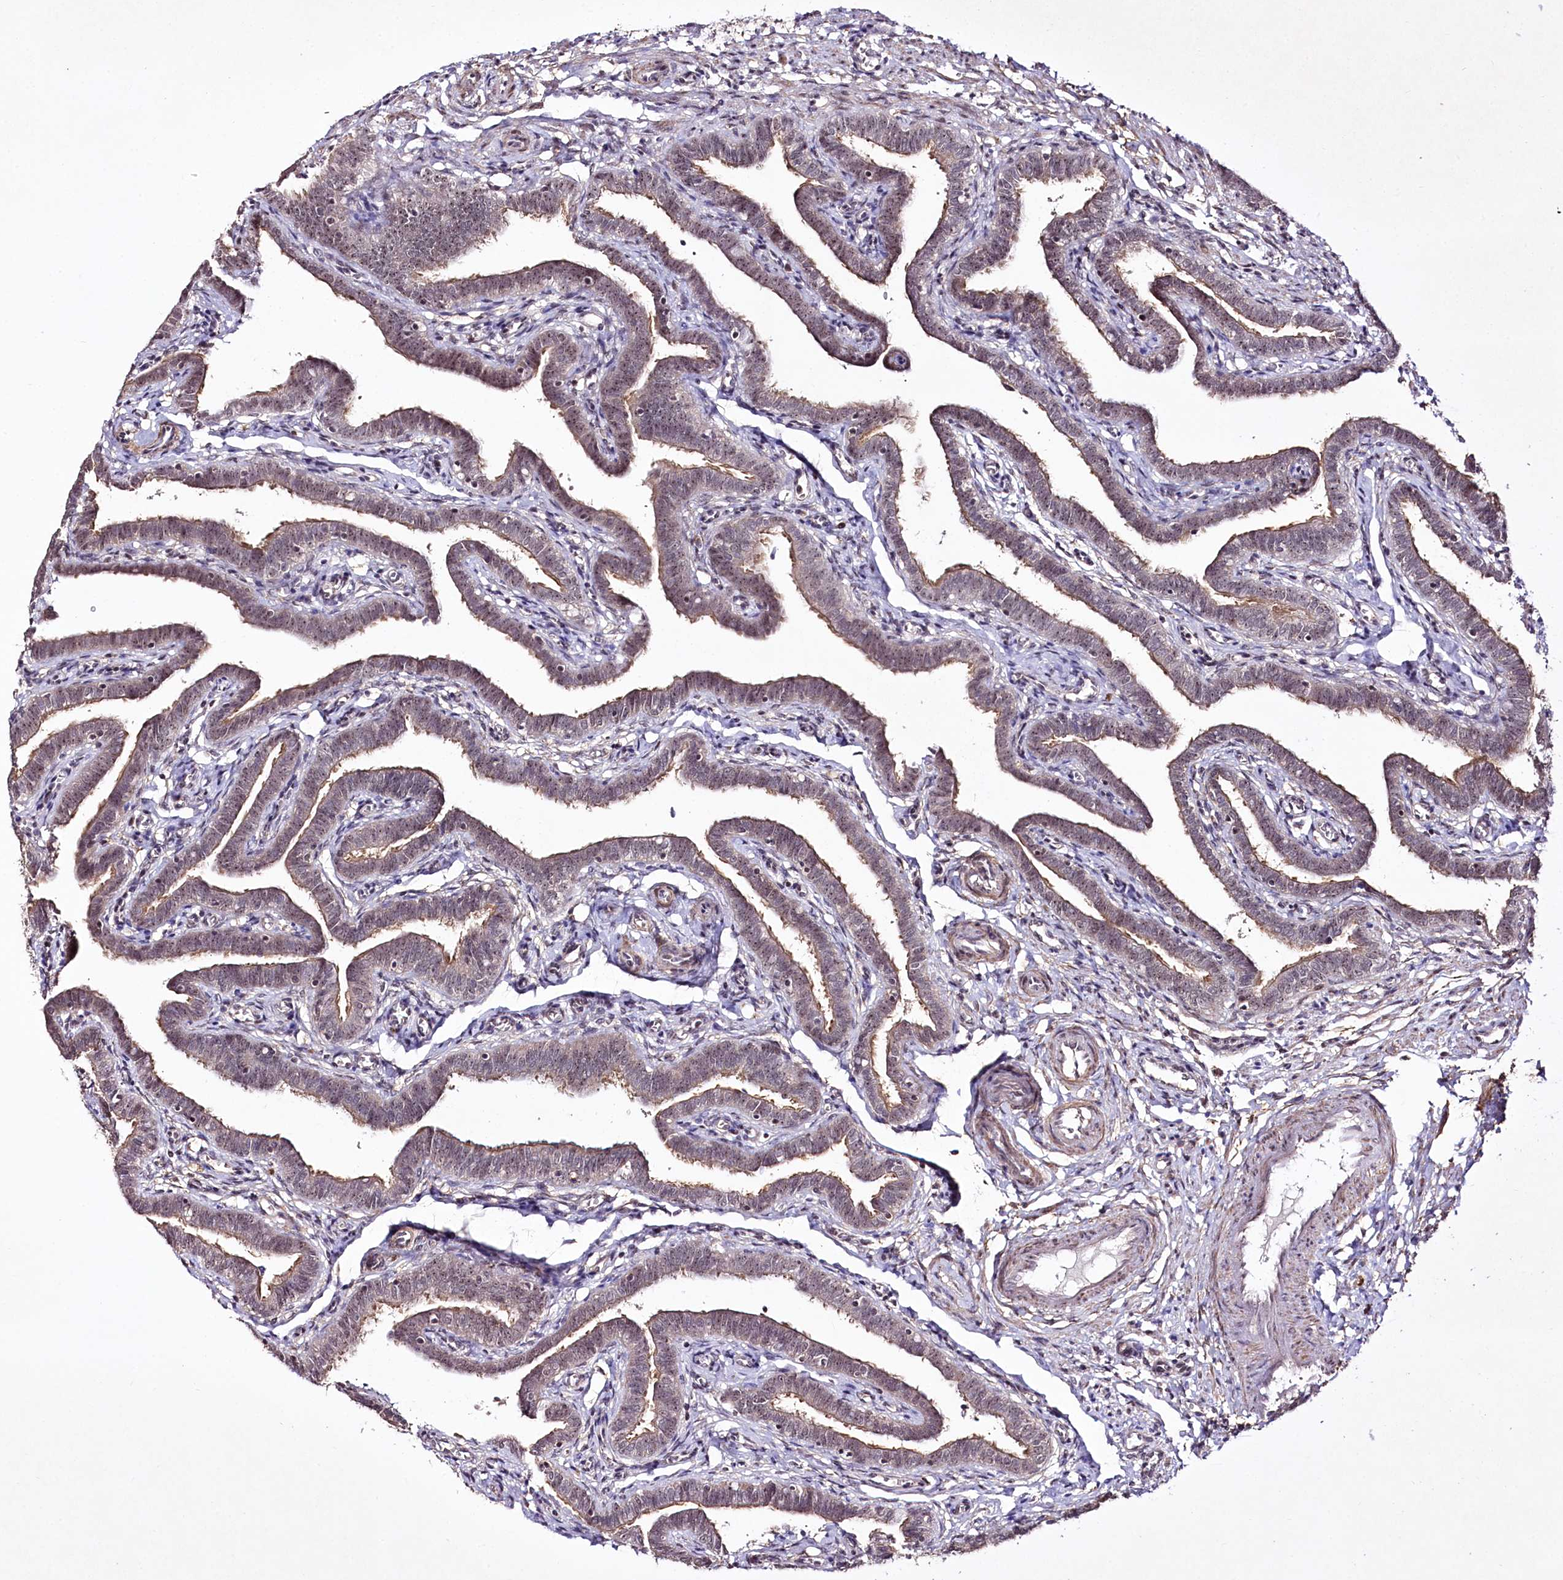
{"staining": {"intensity": "weak", "quantity": "25%-75%", "location": "nuclear"}, "tissue": "fallopian tube", "cell_type": "Glandular cells", "image_type": "normal", "snomed": [{"axis": "morphology", "description": "Normal tissue, NOS"}, {"axis": "topography", "description": "Fallopian tube"}], "caption": "Approximately 25%-75% of glandular cells in unremarkable human fallopian tube exhibit weak nuclear protein staining as visualized by brown immunohistochemical staining.", "gene": "CCDC59", "patient": {"sex": "female", "age": 36}}